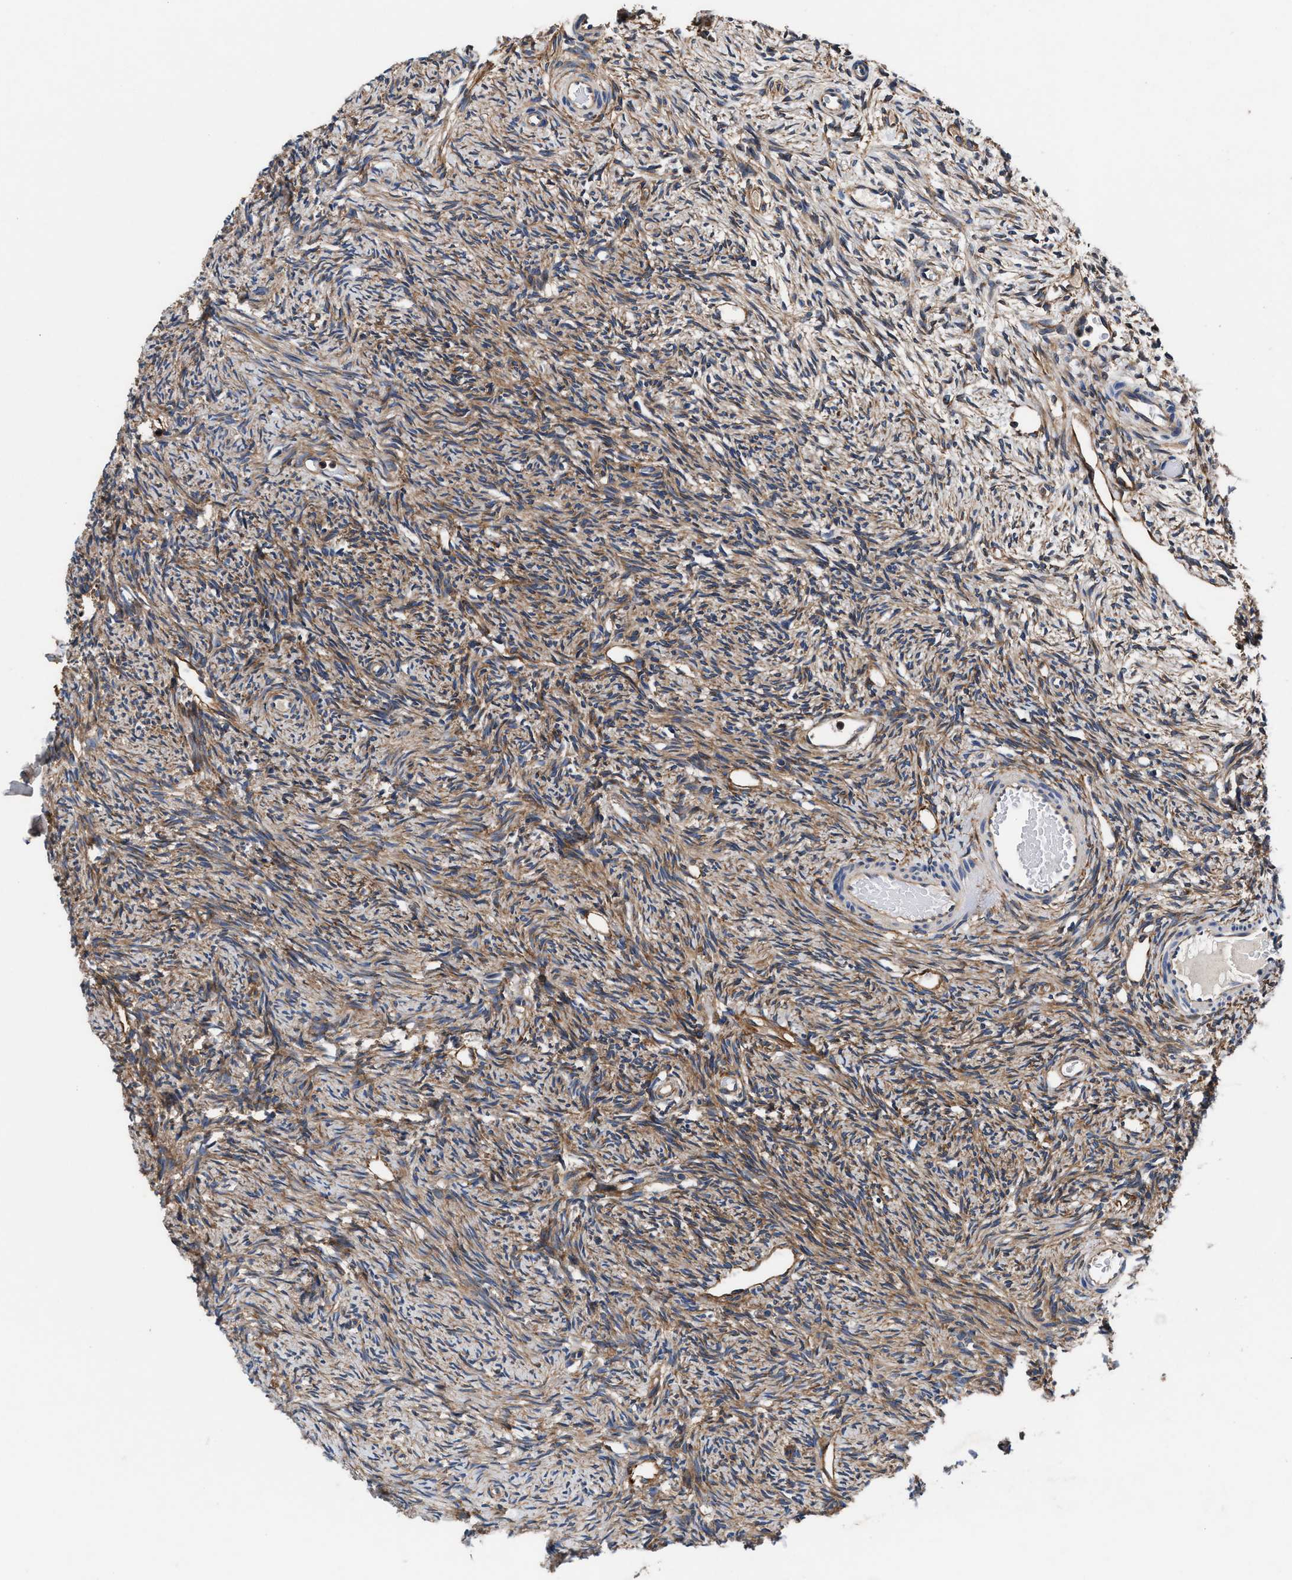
{"staining": {"intensity": "moderate", "quantity": ">75%", "location": "cytoplasmic/membranous"}, "tissue": "ovary", "cell_type": "Ovarian stroma cells", "image_type": "normal", "snomed": [{"axis": "morphology", "description": "Normal tissue, NOS"}, {"axis": "topography", "description": "Ovary"}], "caption": "Immunohistochemical staining of benign ovary displays >75% levels of moderate cytoplasmic/membranous protein positivity in approximately >75% of ovarian stroma cells.", "gene": "SH3GL1", "patient": {"sex": "female", "age": 33}}